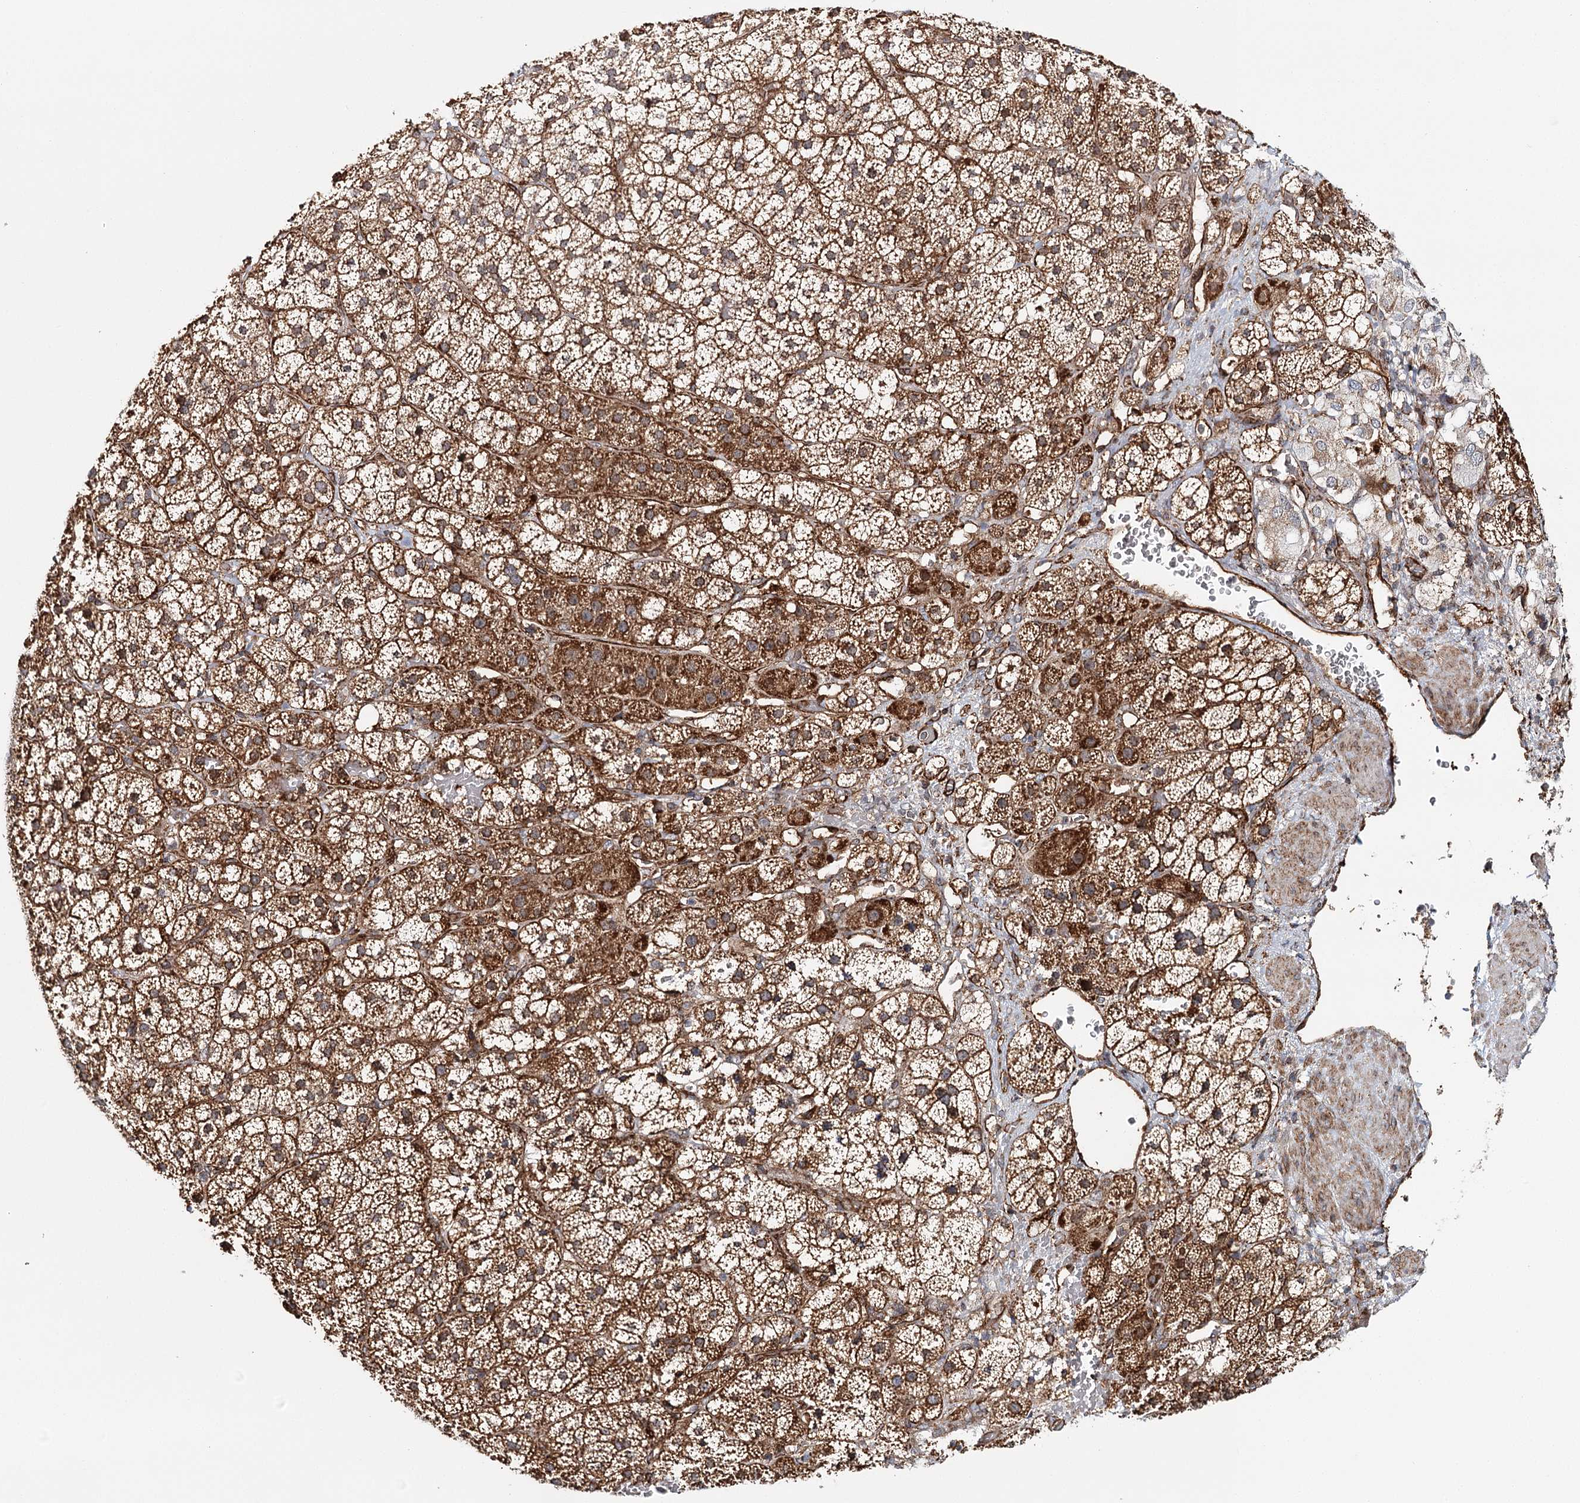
{"staining": {"intensity": "moderate", "quantity": ">75%", "location": "cytoplasmic/membranous"}, "tissue": "adrenal gland", "cell_type": "Glandular cells", "image_type": "normal", "snomed": [{"axis": "morphology", "description": "Normal tissue, NOS"}, {"axis": "topography", "description": "Adrenal gland"}], "caption": "This histopathology image exhibits IHC staining of unremarkable human adrenal gland, with medium moderate cytoplasmic/membranous staining in approximately >75% of glandular cells.", "gene": "MKNK1", "patient": {"sex": "female", "age": 44}}